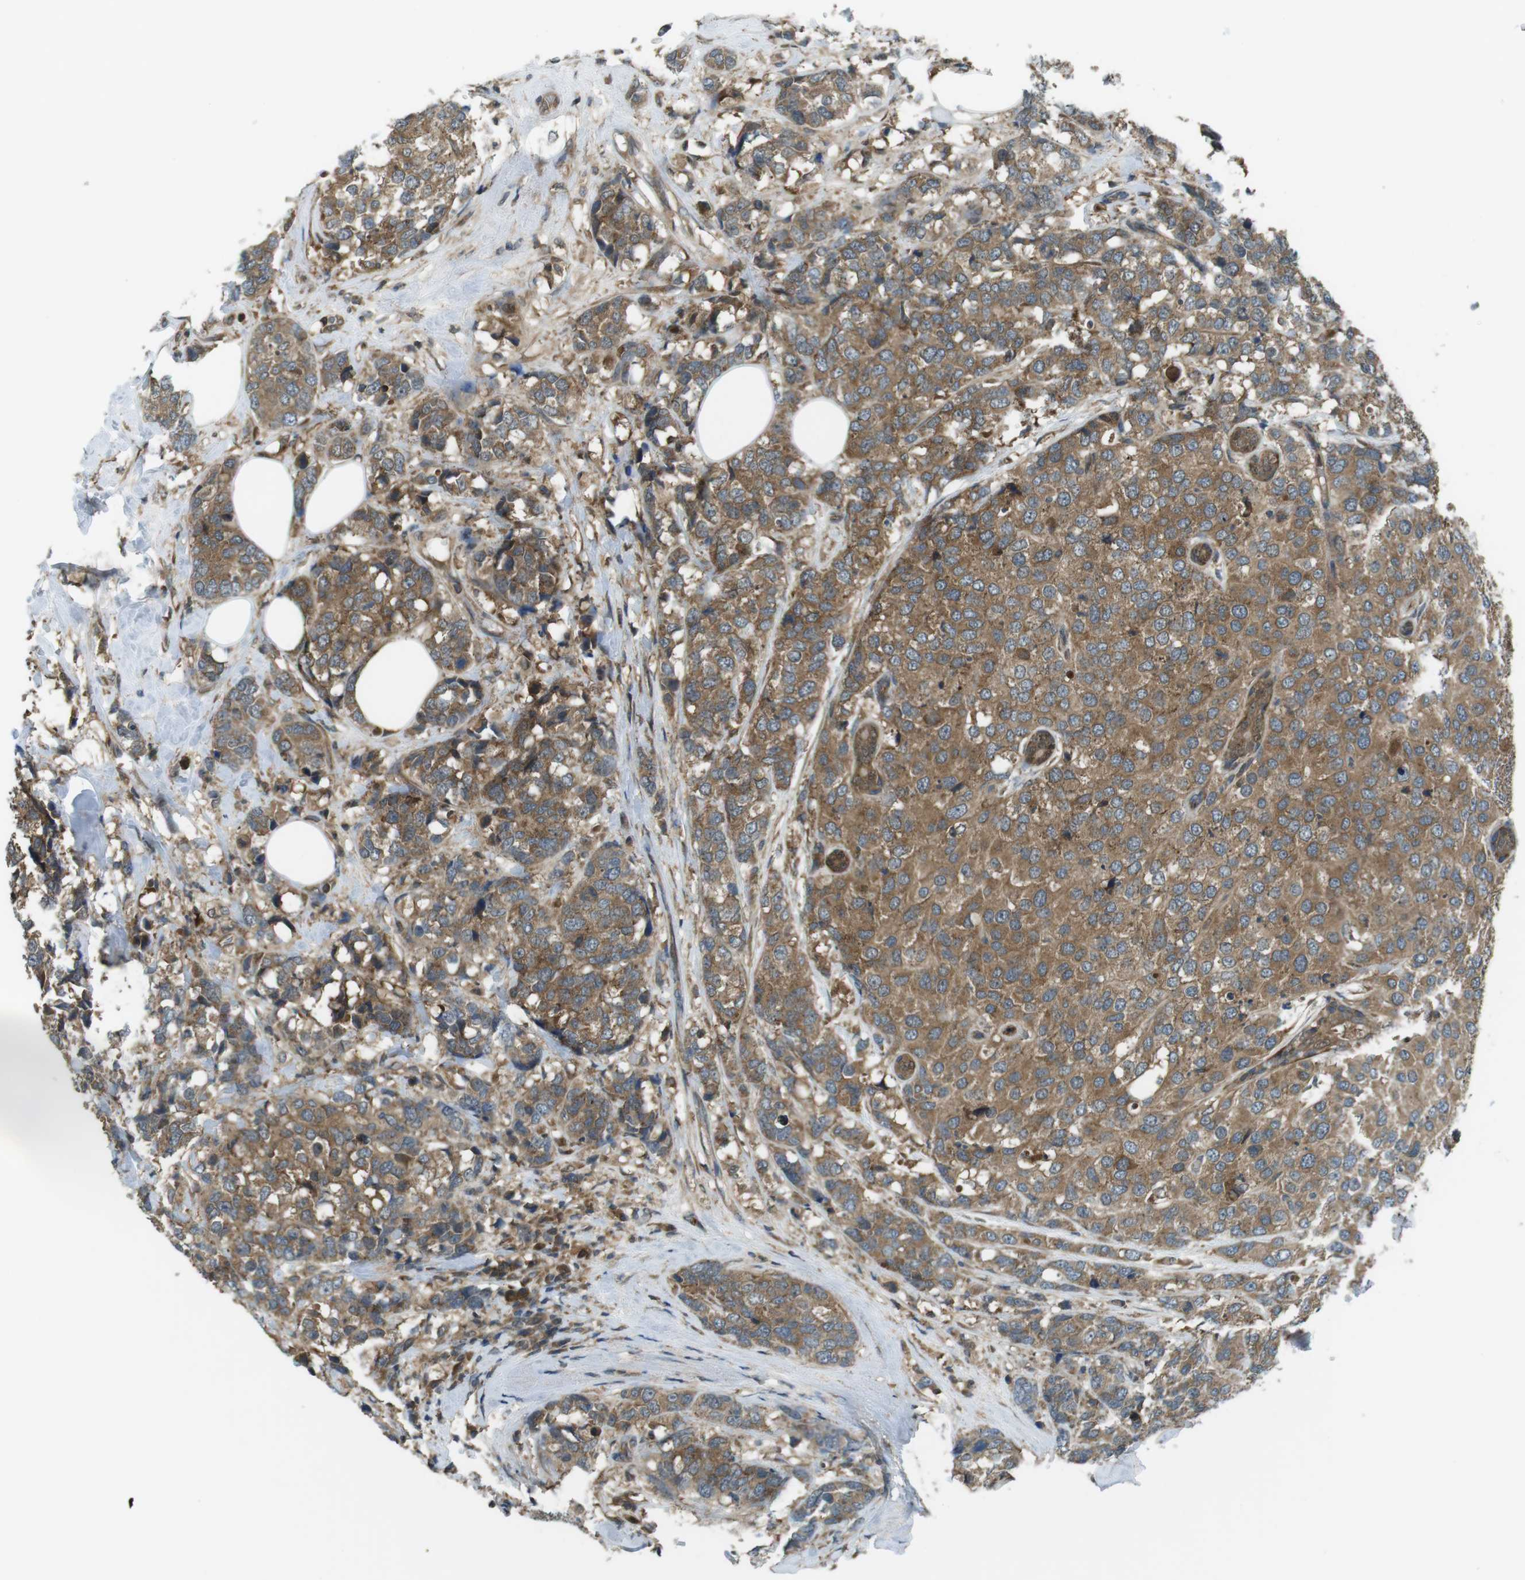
{"staining": {"intensity": "moderate", "quantity": ">75%", "location": "cytoplasmic/membranous"}, "tissue": "breast cancer", "cell_type": "Tumor cells", "image_type": "cancer", "snomed": [{"axis": "morphology", "description": "Lobular carcinoma"}, {"axis": "topography", "description": "Breast"}], "caption": "DAB (3,3'-diaminobenzidine) immunohistochemical staining of human breast cancer (lobular carcinoma) shows moderate cytoplasmic/membranous protein positivity in about >75% of tumor cells.", "gene": "LRRC3B", "patient": {"sex": "female", "age": 59}}